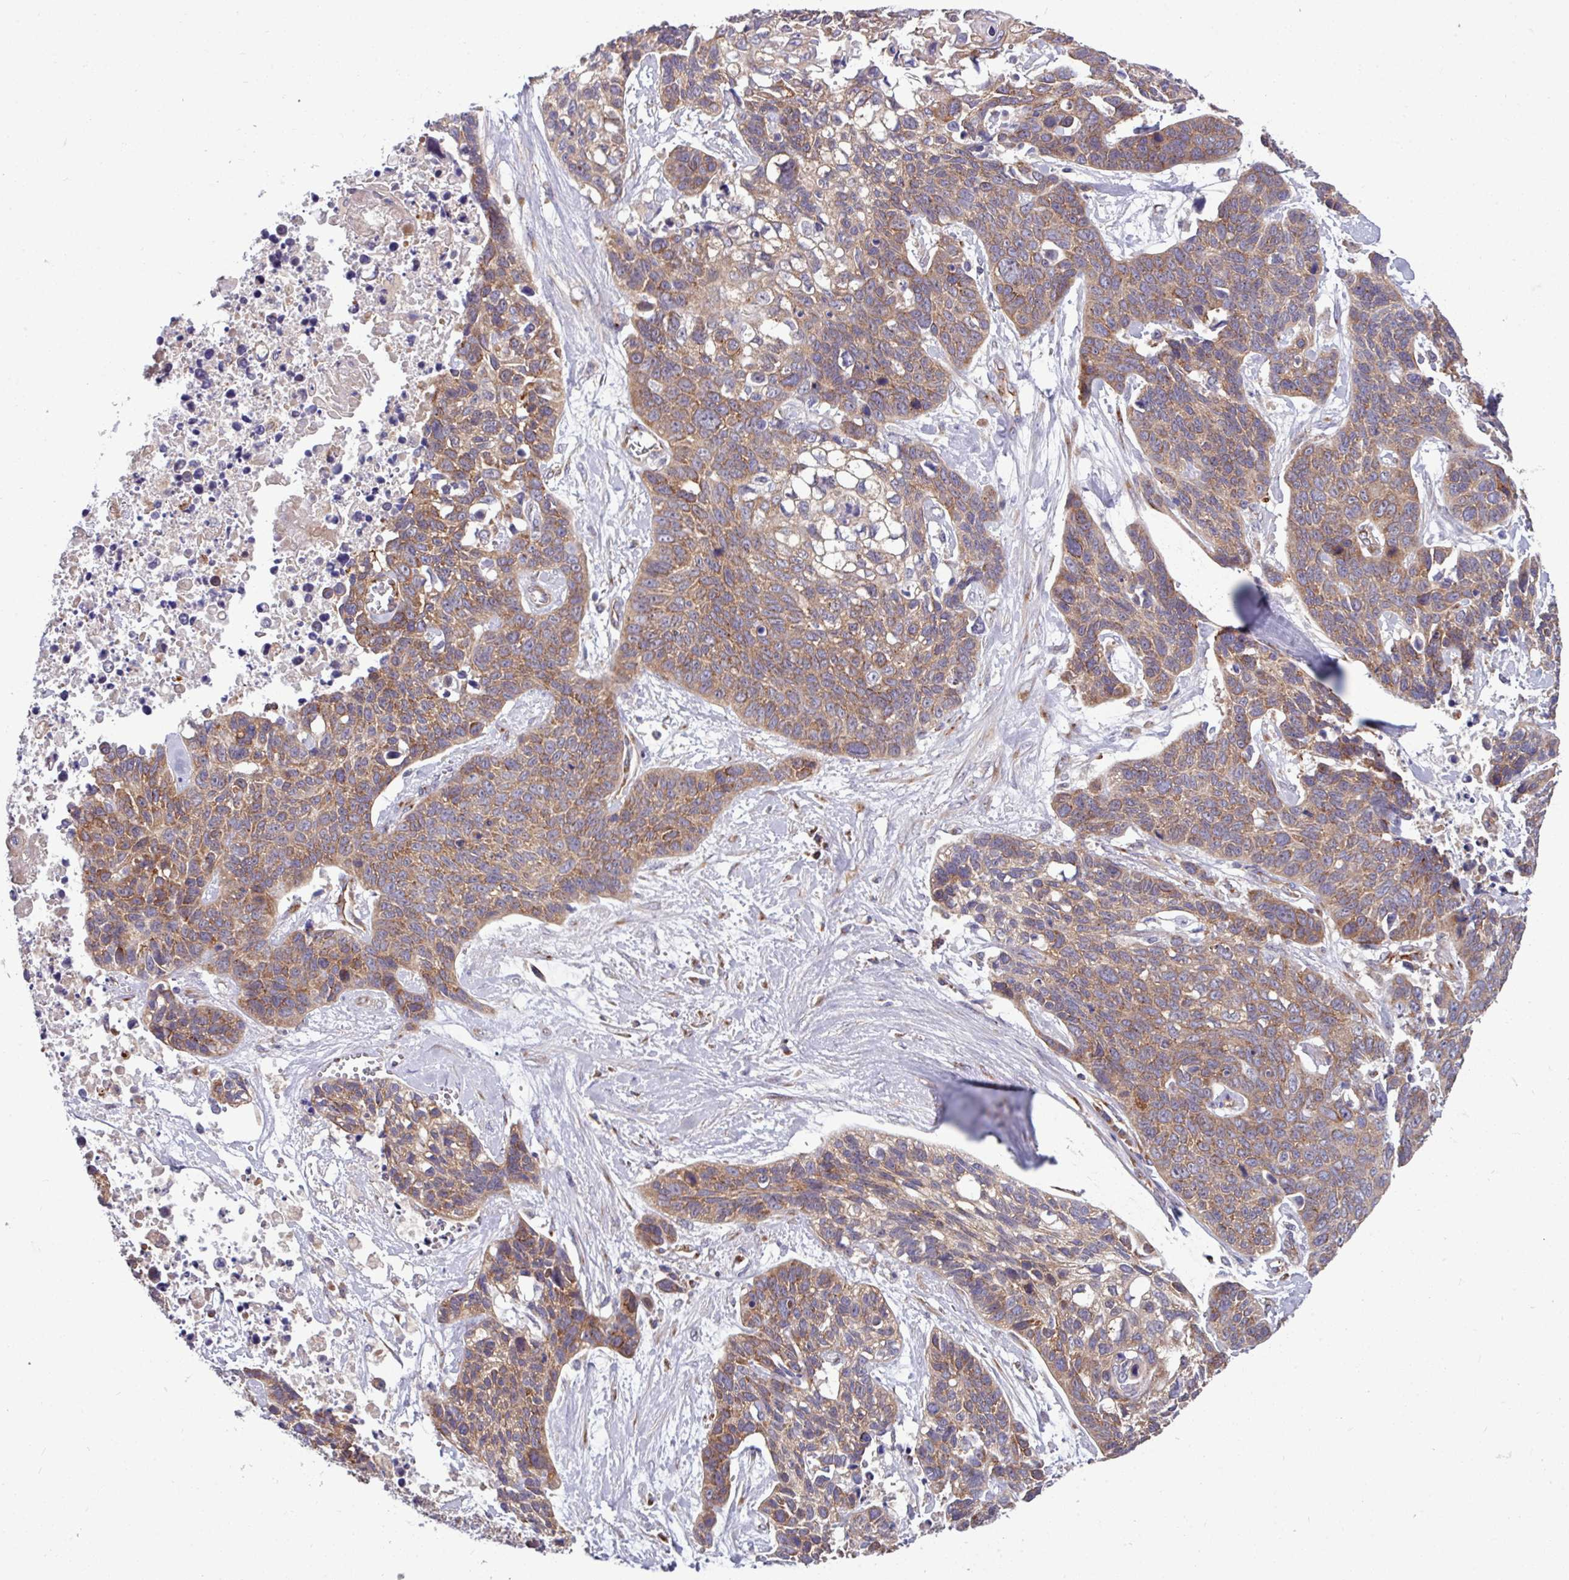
{"staining": {"intensity": "moderate", "quantity": ">75%", "location": "cytoplasmic/membranous"}, "tissue": "lung cancer", "cell_type": "Tumor cells", "image_type": "cancer", "snomed": [{"axis": "morphology", "description": "Squamous cell carcinoma, NOS"}, {"axis": "topography", "description": "Lung"}], "caption": "Human lung cancer (squamous cell carcinoma) stained with a protein marker demonstrates moderate staining in tumor cells.", "gene": "LSM12", "patient": {"sex": "male", "age": 62}}